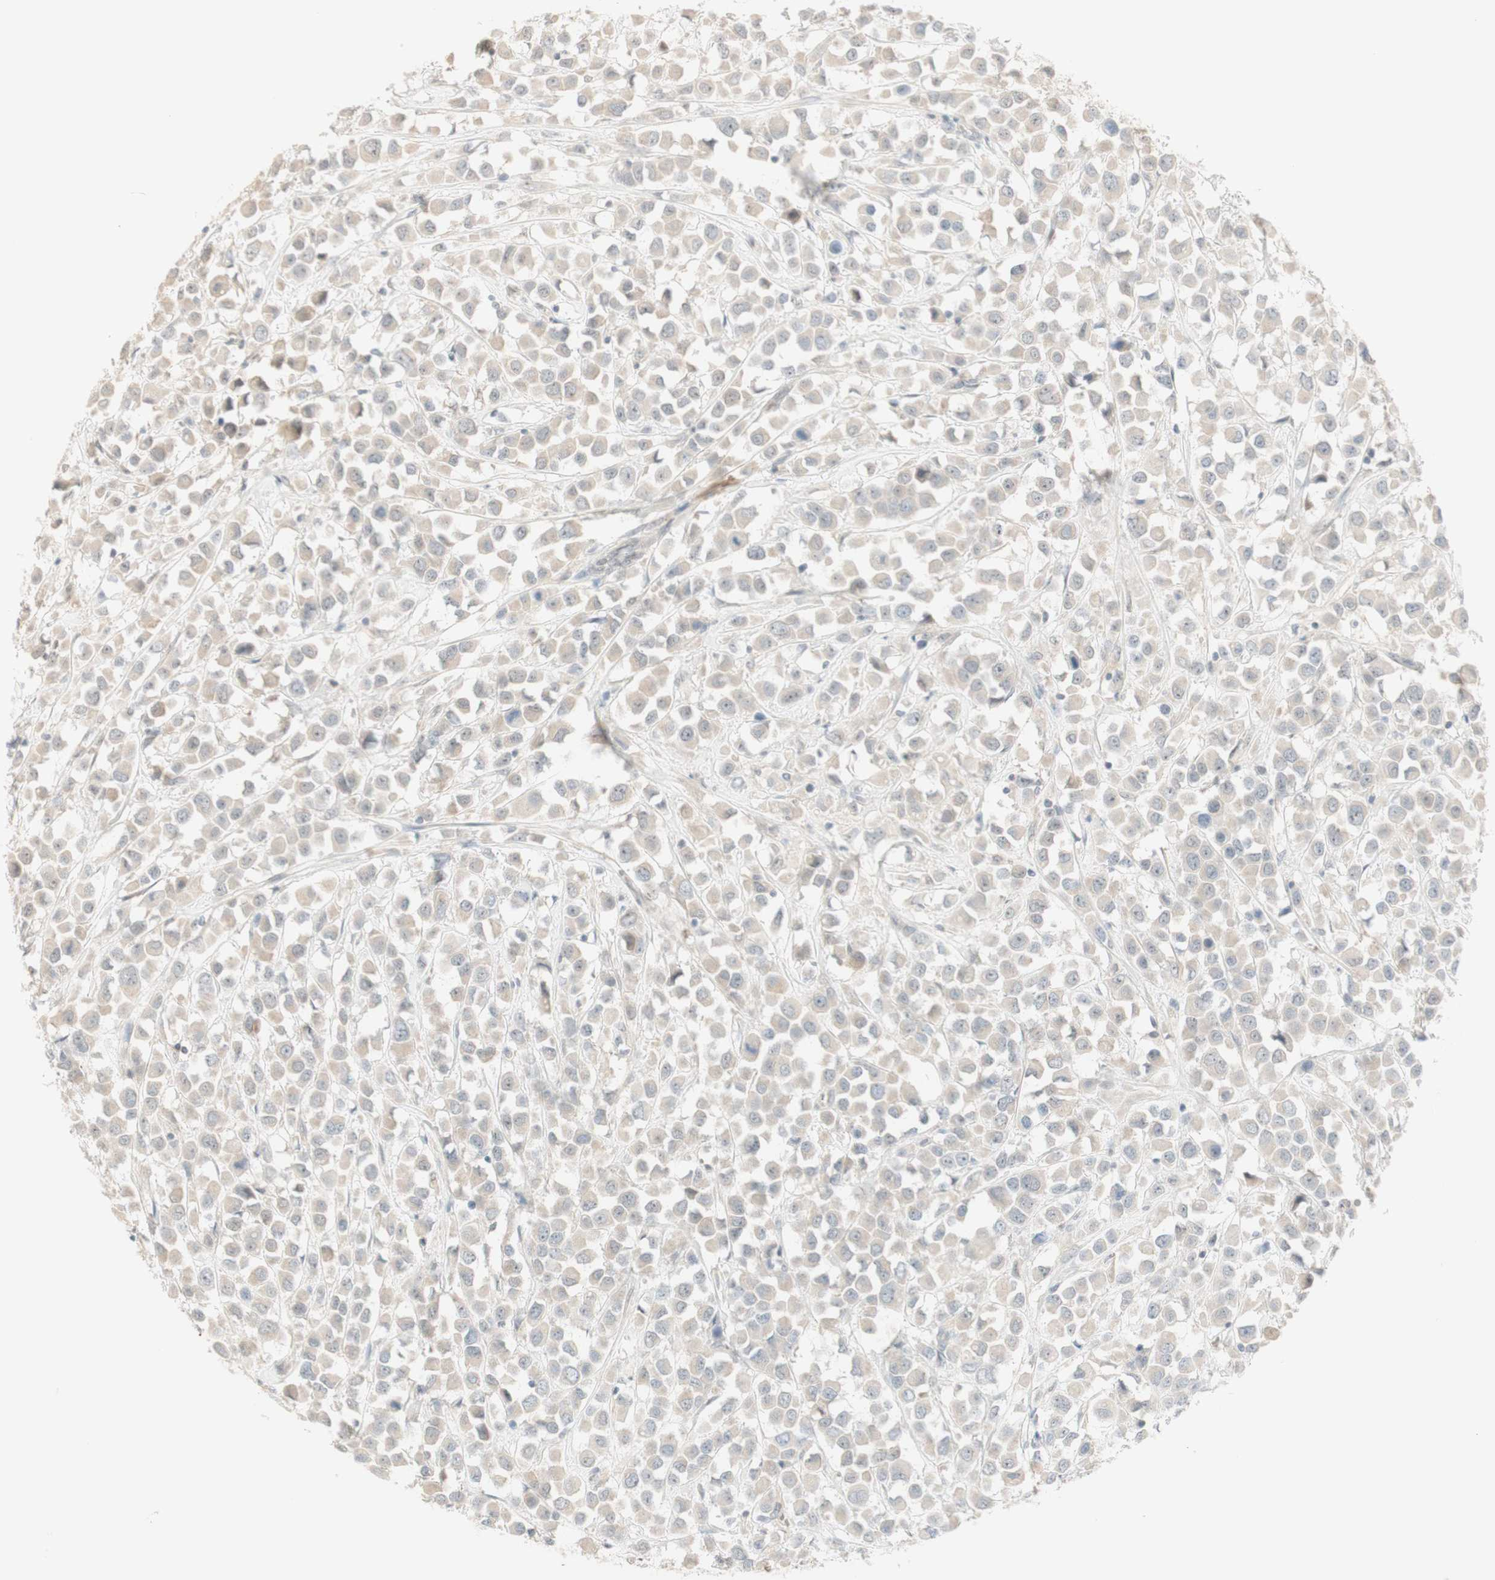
{"staining": {"intensity": "weak", "quantity": "25%-75%", "location": "cytoplasmic/membranous"}, "tissue": "breast cancer", "cell_type": "Tumor cells", "image_type": "cancer", "snomed": [{"axis": "morphology", "description": "Duct carcinoma"}, {"axis": "topography", "description": "Breast"}], "caption": "Breast cancer tissue displays weak cytoplasmic/membranous staining in about 25%-75% of tumor cells, visualized by immunohistochemistry. Using DAB (3,3'-diaminobenzidine) (brown) and hematoxylin (blue) stains, captured at high magnification using brightfield microscopy.", "gene": "PLCD4", "patient": {"sex": "female", "age": 61}}